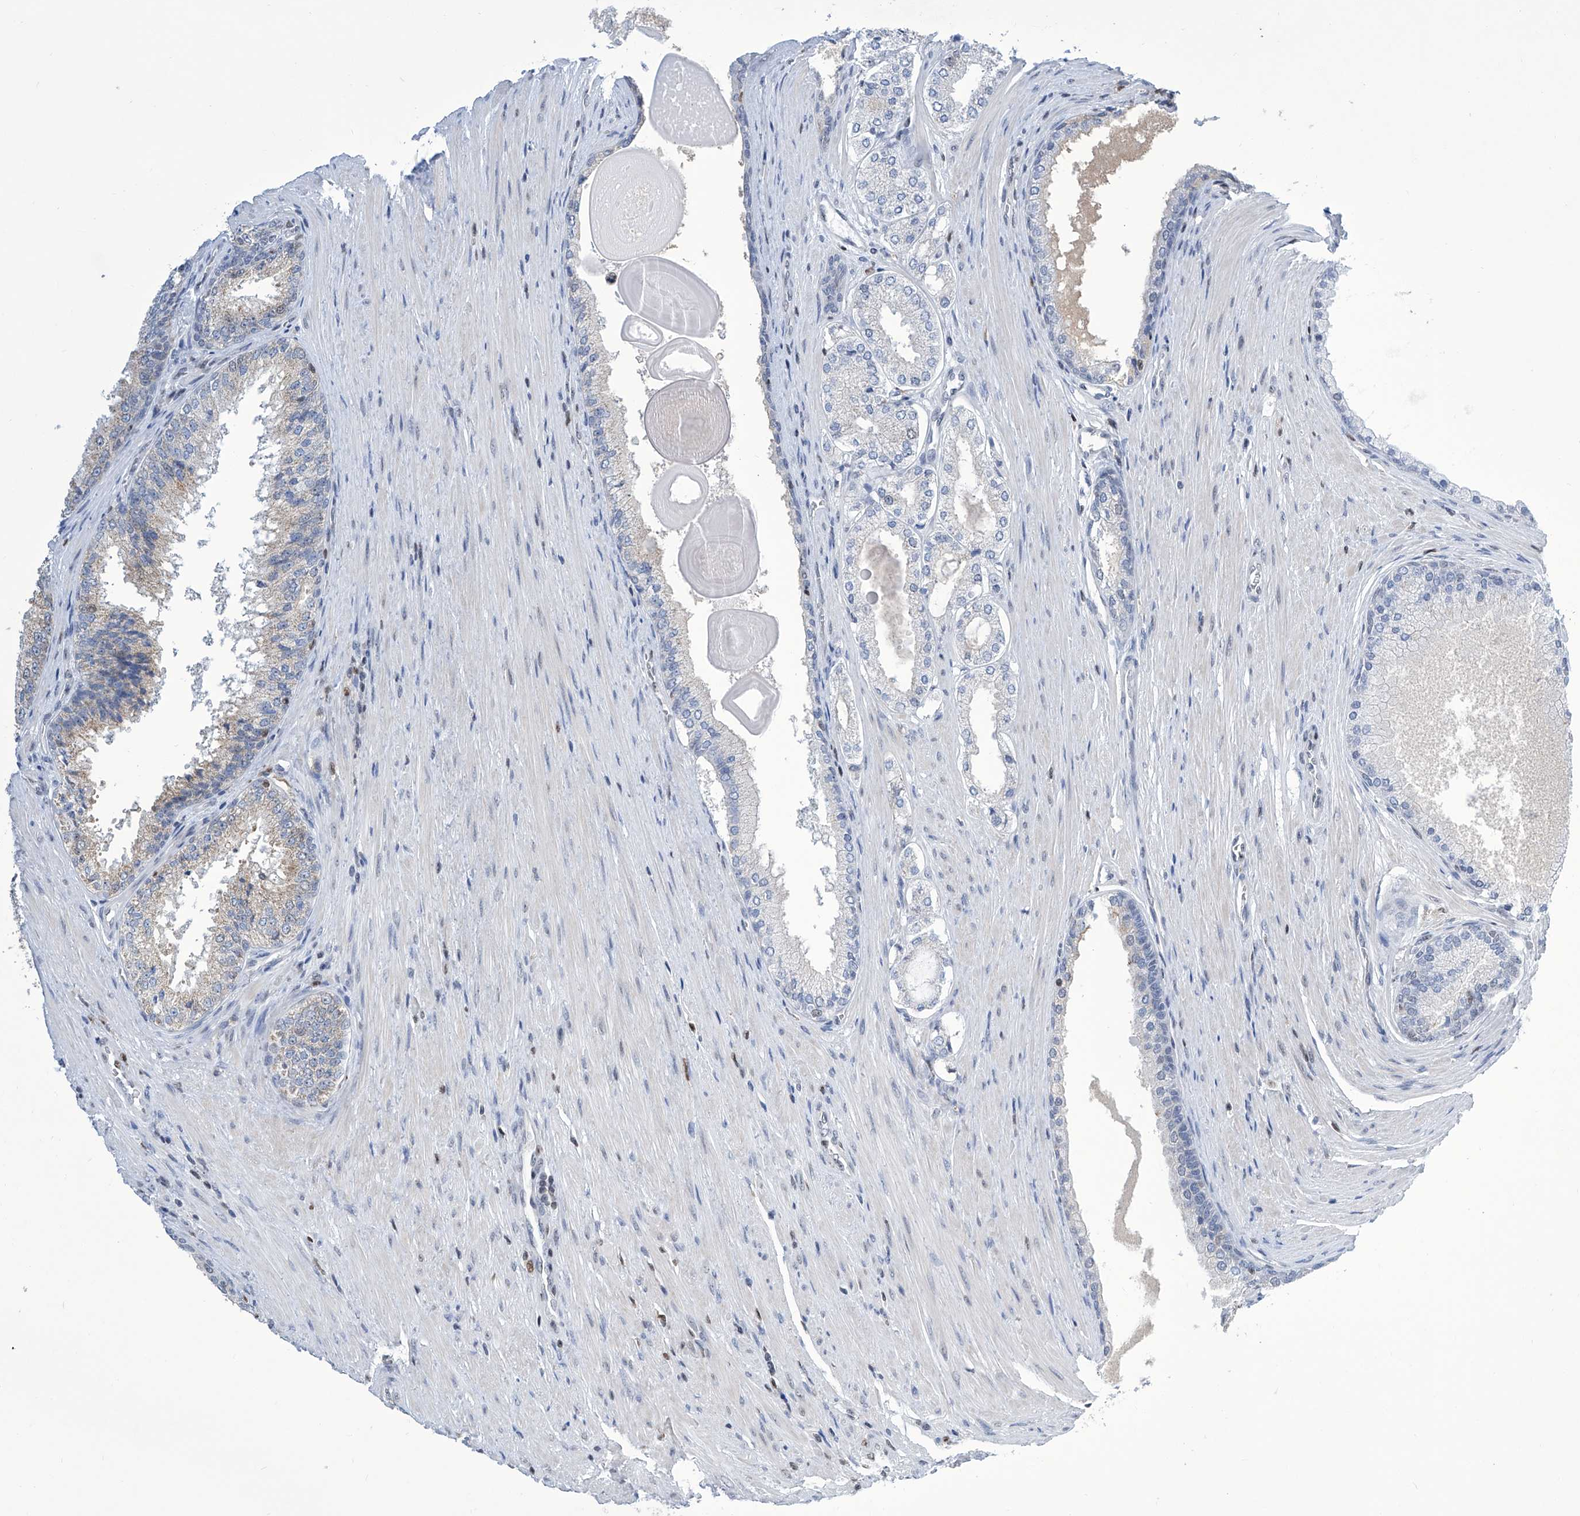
{"staining": {"intensity": "negative", "quantity": "none", "location": "none"}, "tissue": "prostate cancer", "cell_type": "Tumor cells", "image_type": "cancer", "snomed": [{"axis": "morphology", "description": "Adenocarcinoma, High grade"}, {"axis": "topography", "description": "Prostate"}], "caption": "High magnification brightfield microscopy of prostate high-grade adenocarcinoma stained with DAB (3,3'-diaminobenzidine) (brown) and counterstained with hematoxylin (blue): tumor cells show no significant staining.", "gene": "SREBF2", "patient": {"sex": "male", "age": 60}}